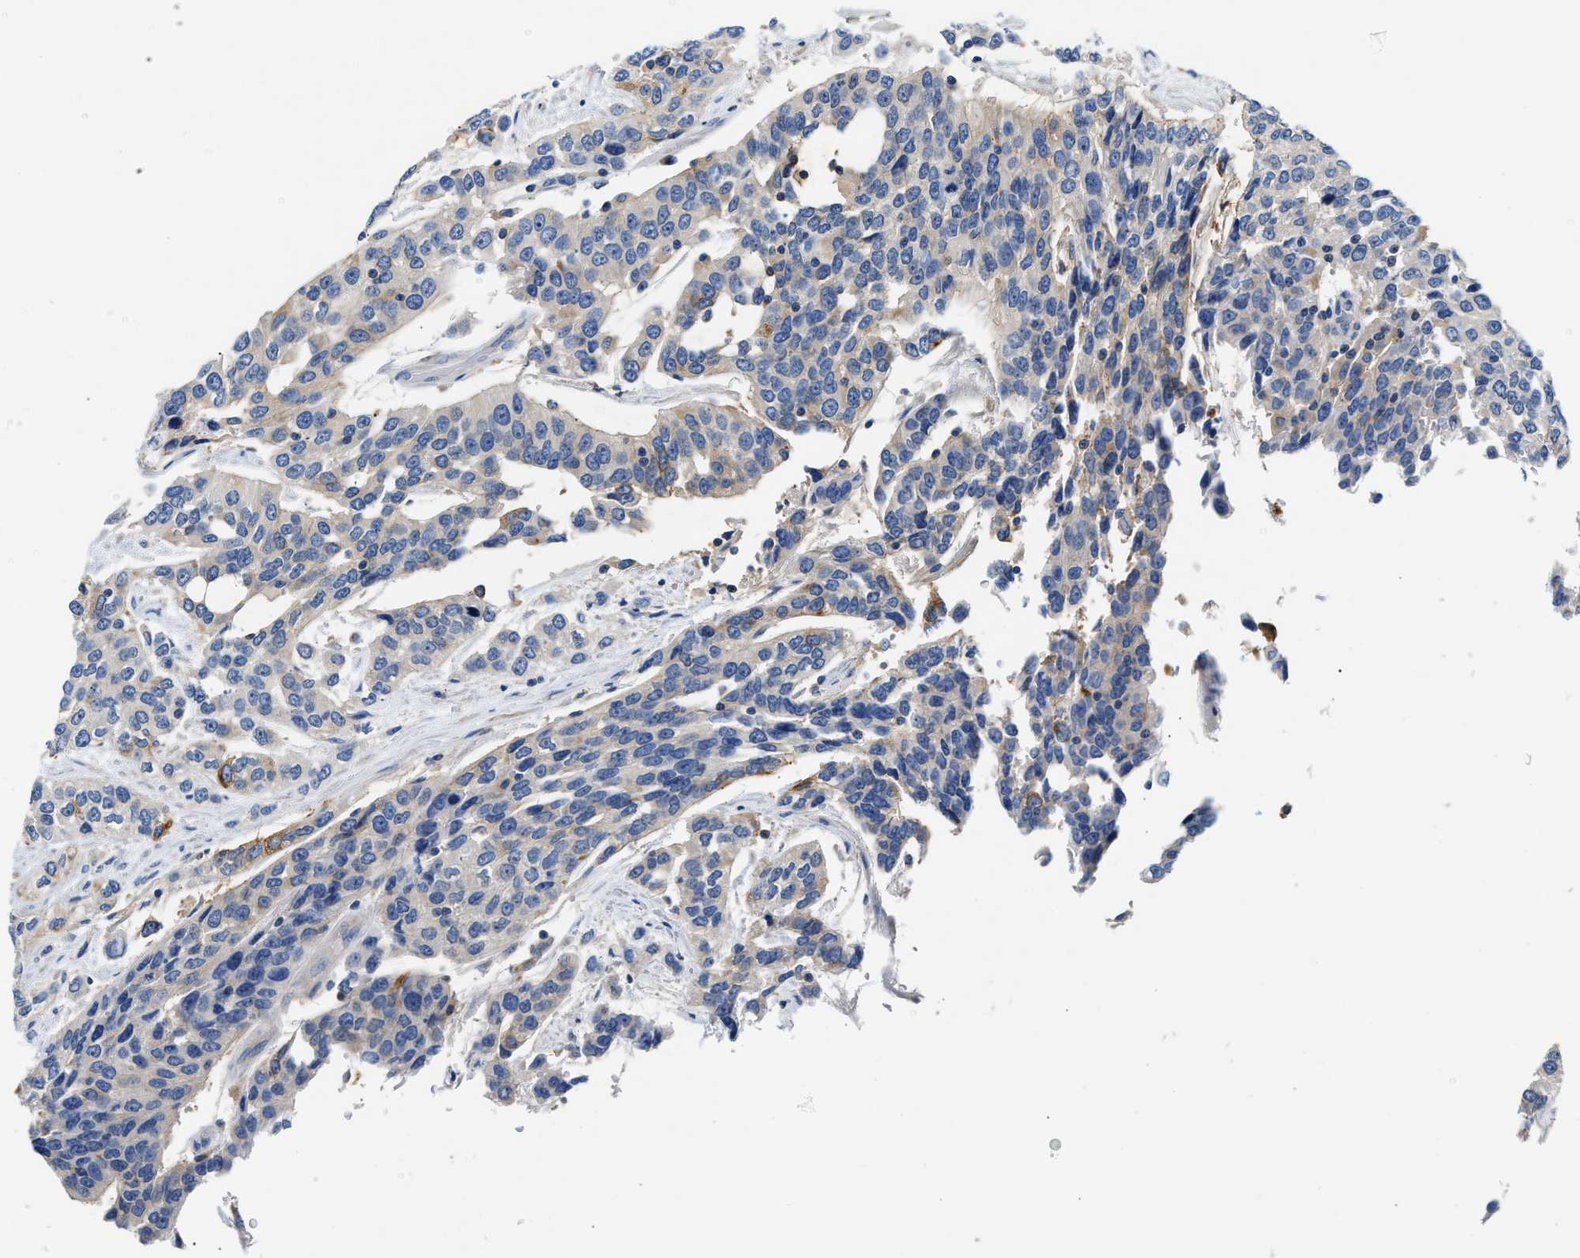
{"staining": {"intensity": "negative", "quantity": "none", "location": "none"}, "tissue": "urothelial cancer", "cell_type": "Tumor cells", "image_type": "cancer", "snomed": [{"axis": "morphology", "description": "Urothelial carcinoma, High grade"}, {"axis": "topography", "description": "Urinary bladder"}], "caption": "Micrograph shows no protein staining in tumor cells of urothelial cancer tissue.", "gene": "TUT7", "patient": {"sex": "female", "age": 80}}